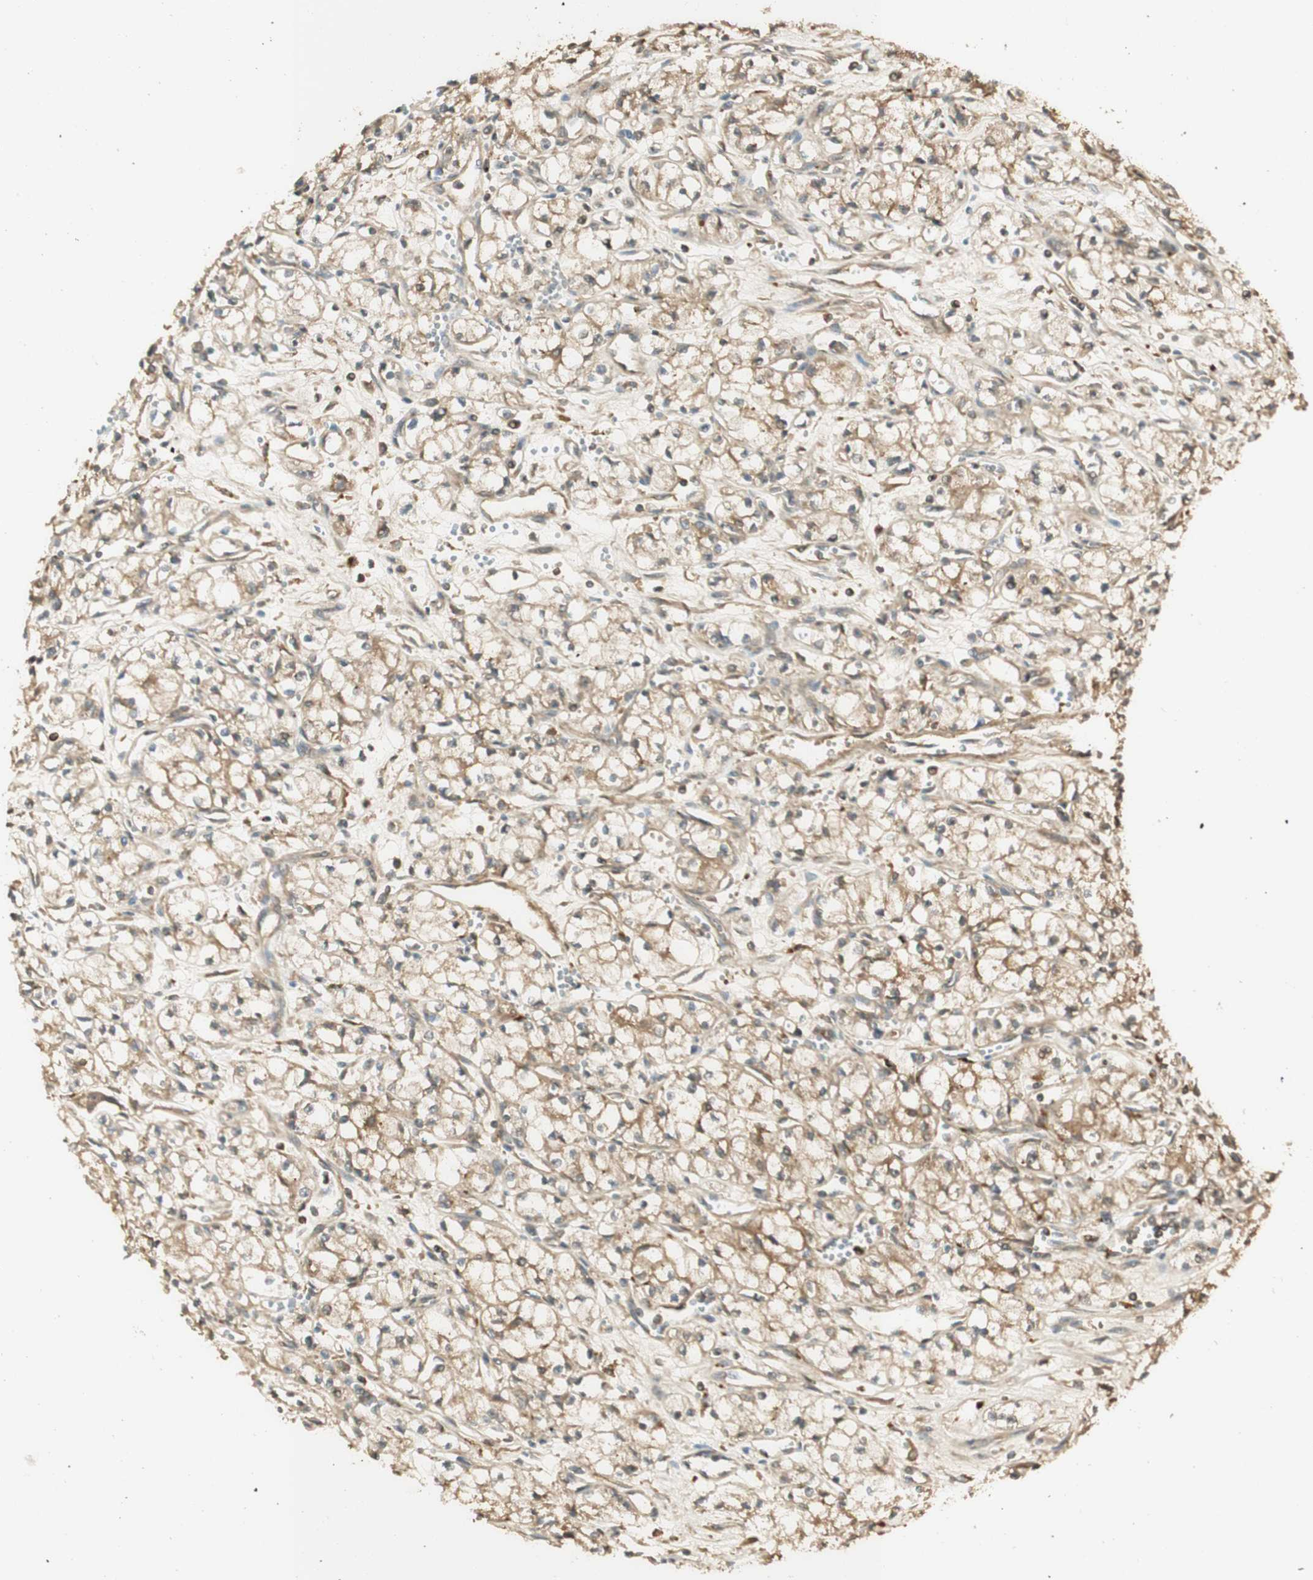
{"staining": {"intensity": "moderate", "quantity": ">75%", "location": "cytoplasmic/membranous"}, "tissue": "renal cancer", "cell_type": "Tumor cells", "image_type": "cancer", "snomed": [{"axis": "morphology", "description": "Normal tissue, NOS"}, {"axis": "morphology", "description": "Adenocarcinoma, NOS"}, {"axis": "topography", "description": "Kidney"}], "caption": "Renal cancer (adenocarcinoma) was stained to show a protein in brown. There is medium levels of moderate cytoplasmic/membranous staining in approximately >75% of tumor cells. (IHC, brightfield microscopy, high magnification).", "gene": "AGER", "patient": {"sex": "male", "age": 59}}